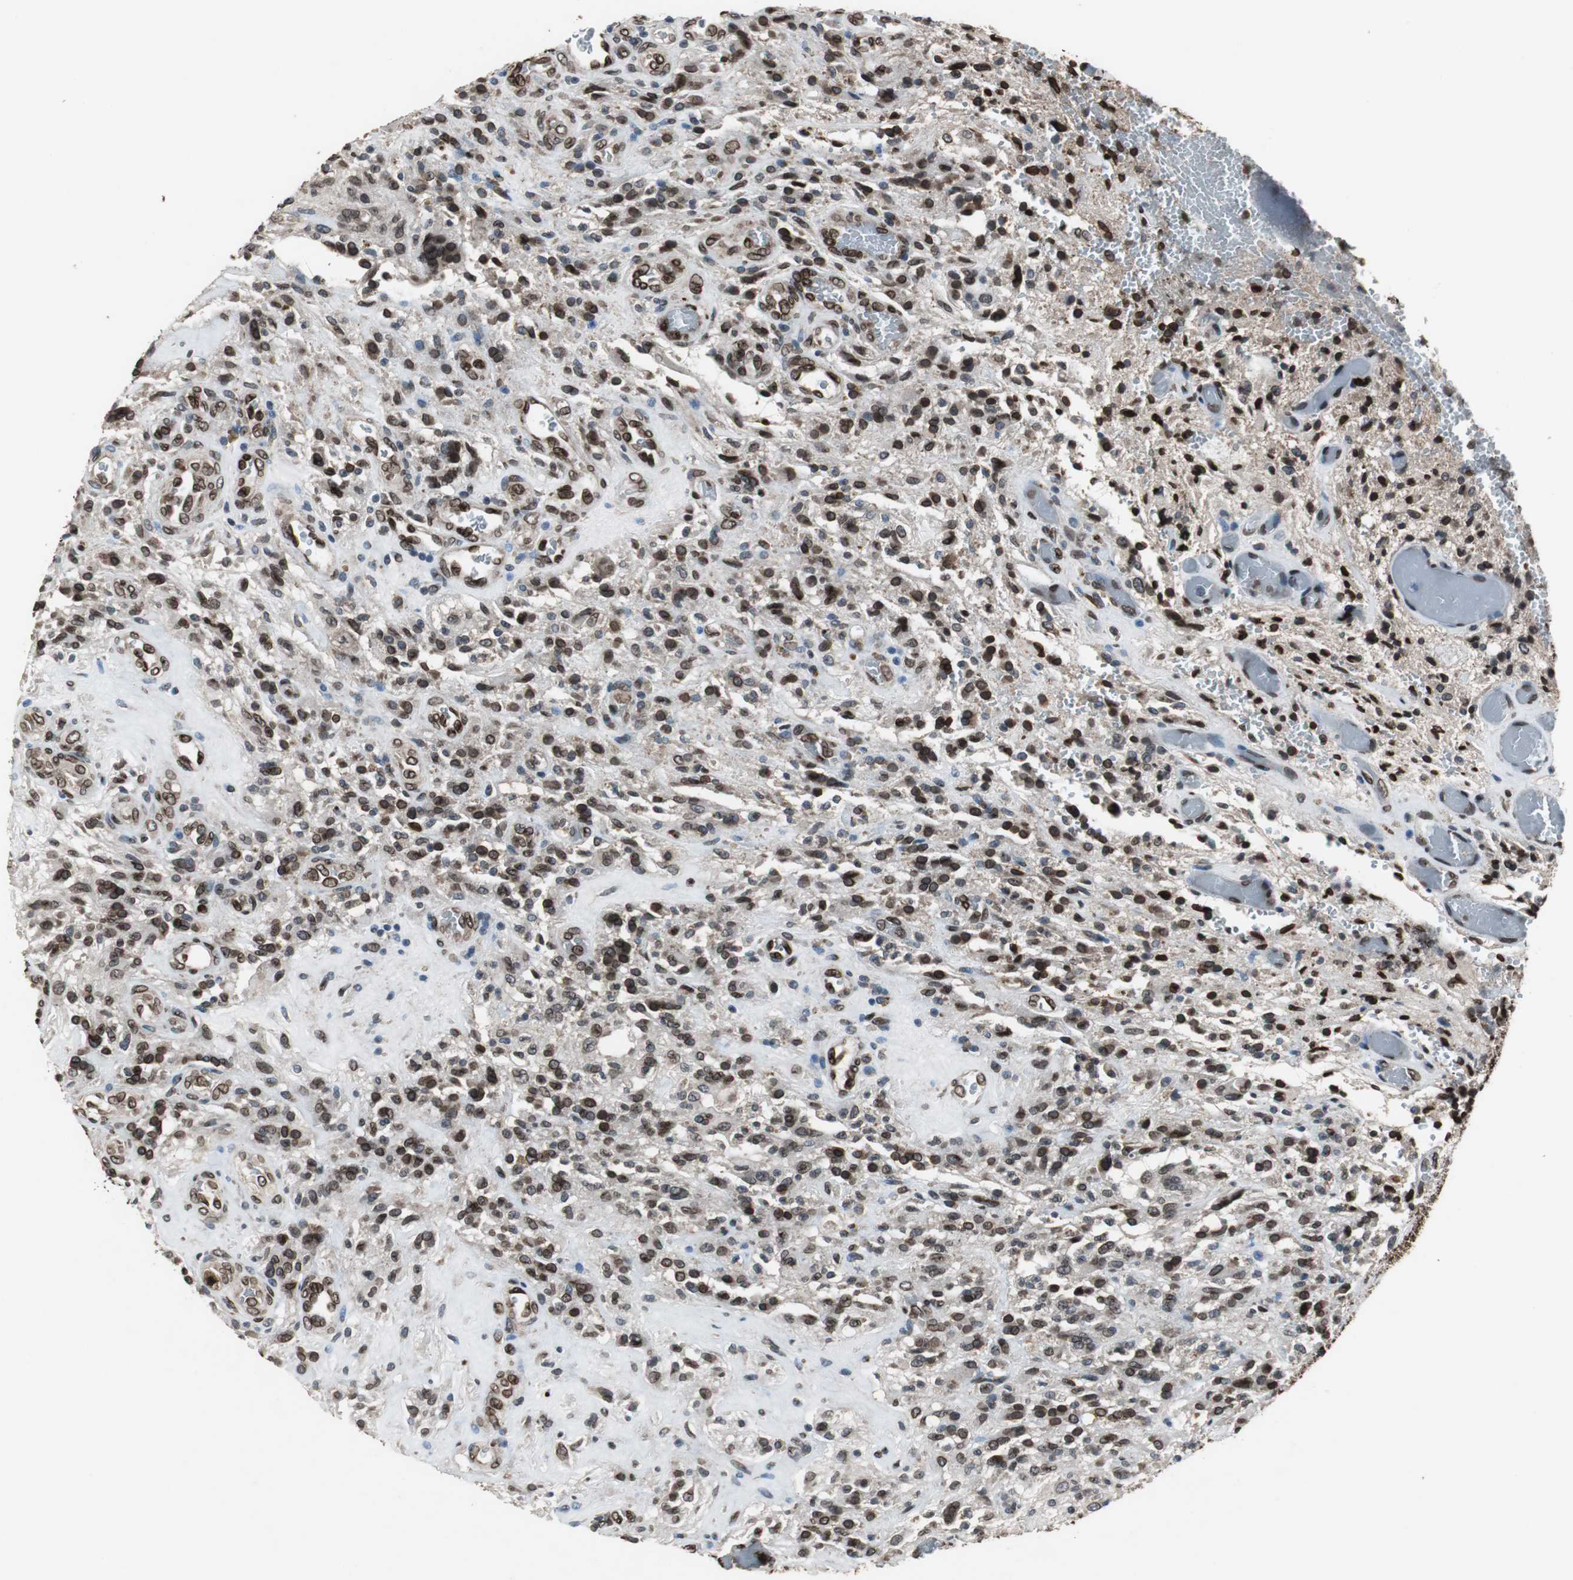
{"staining": {"intensity": "strong", "quantity": ">75%", "location": "cytoplasmic/membranous,nuclear"}, "tissue": "glioma", "cell_type": "Tumor cells", "image_type": "cancer", "snomed": [{"axis": "morphology", "description": "Normal tissue, NOS"}, {"axis": "morphology", "description": "Glioma, malignant, High grade"}, {"axis": "topography", "description": "Cerebral cortex"}], "caption": "An immunohistochemistry (IHC) photomicrograph of neoplastic tissue is shown. Protein staining in brown highlights strong cytoplasmic/membranous and nuclear positivity in glioma within tumor cells.", "gene": "LMNA", "patient": {"sex": "male", "age": 56}}